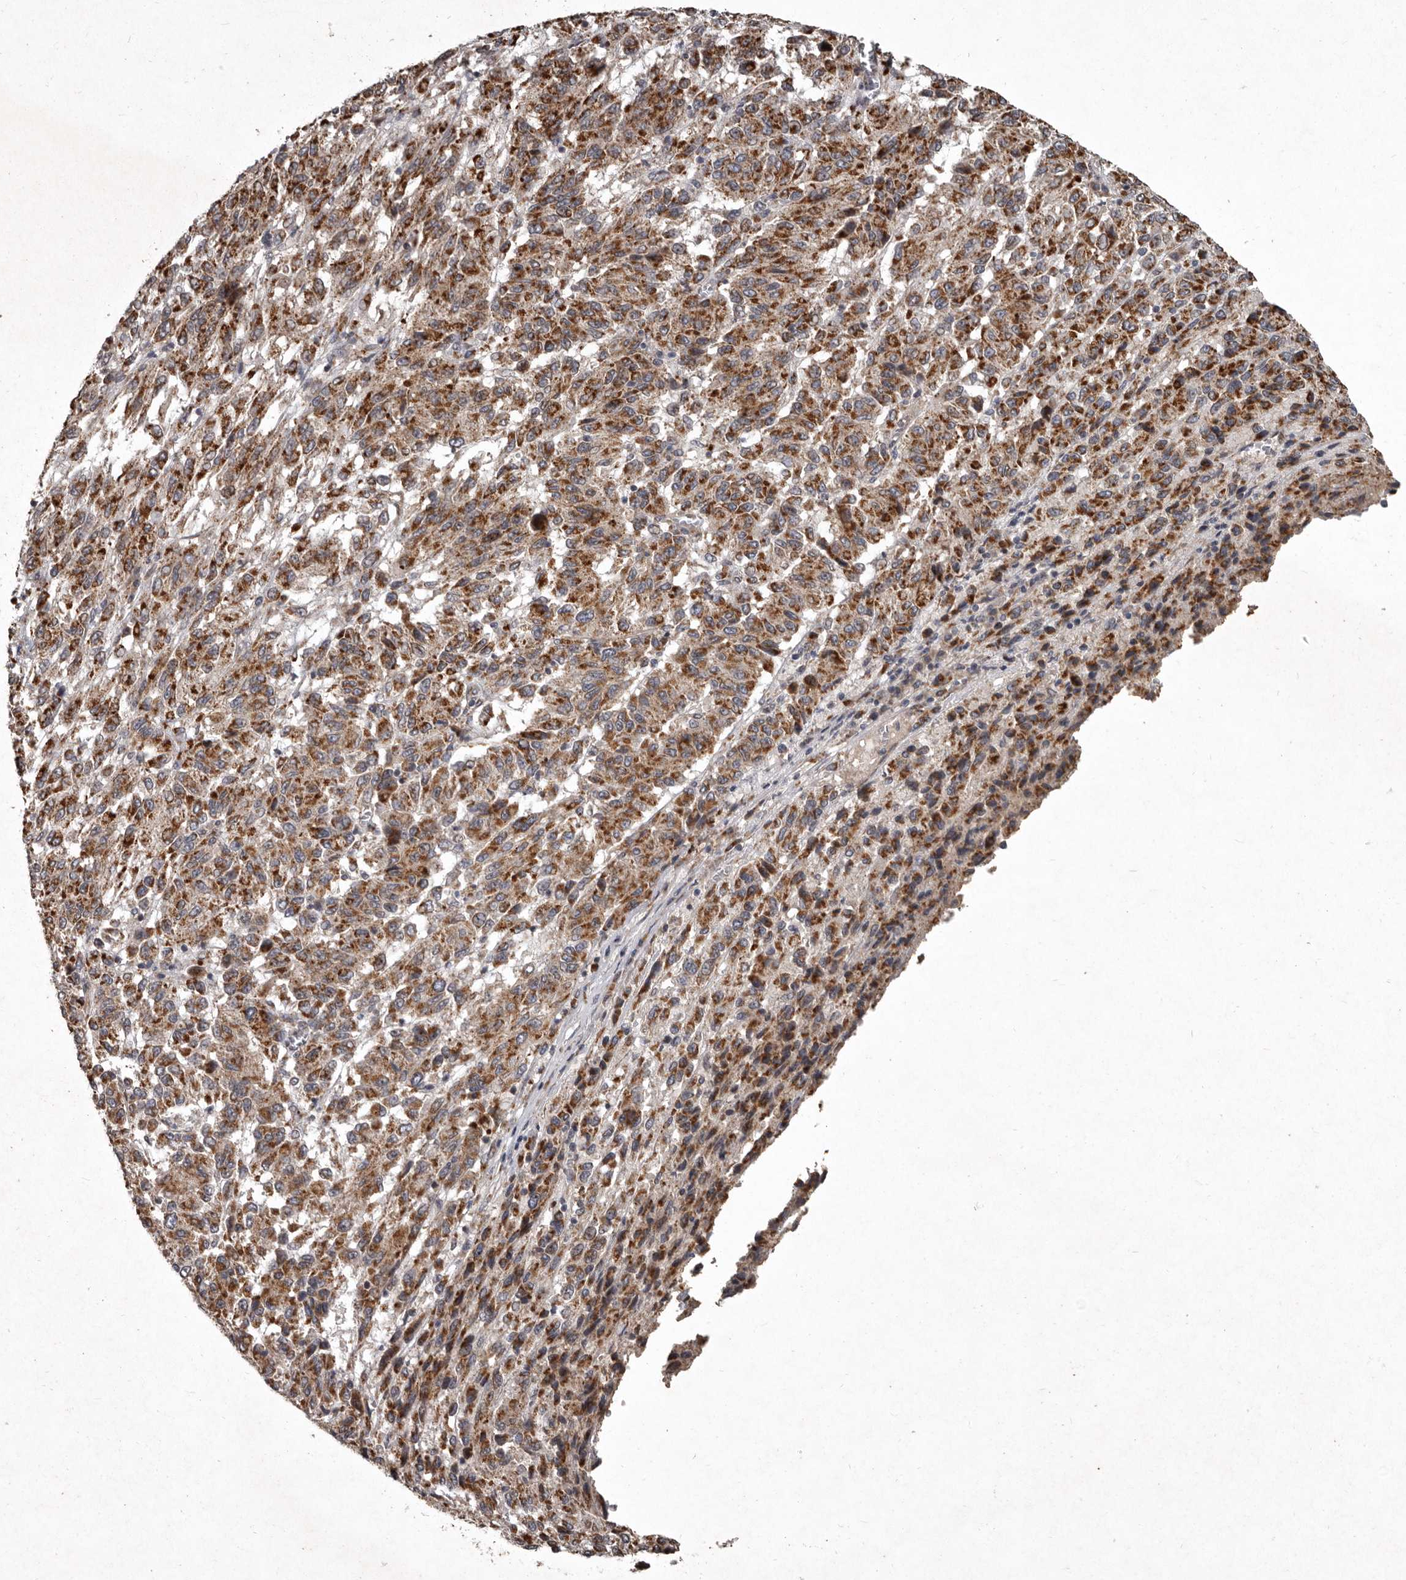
{"staining": {"intensity": "moderate", "quantity": ">75%", "location": "cytoplasmic/membranous"}, "tissue": "melanoma", "cell_type": "Tumor cells", "image_type": "cancer", "snomed": [{"axis": "morphology", "description": "Malignant melanoma, Metastatic site"}, {"axis": "topography", "description": "Lung"}], "caption": "Tumor cells show medium levels of moderate cytoplasmic/membranous staining in approximately >75% of cells in human melanoma.", "gene": "MRPS15", "patient": {"sex": "male", "age": 64}}